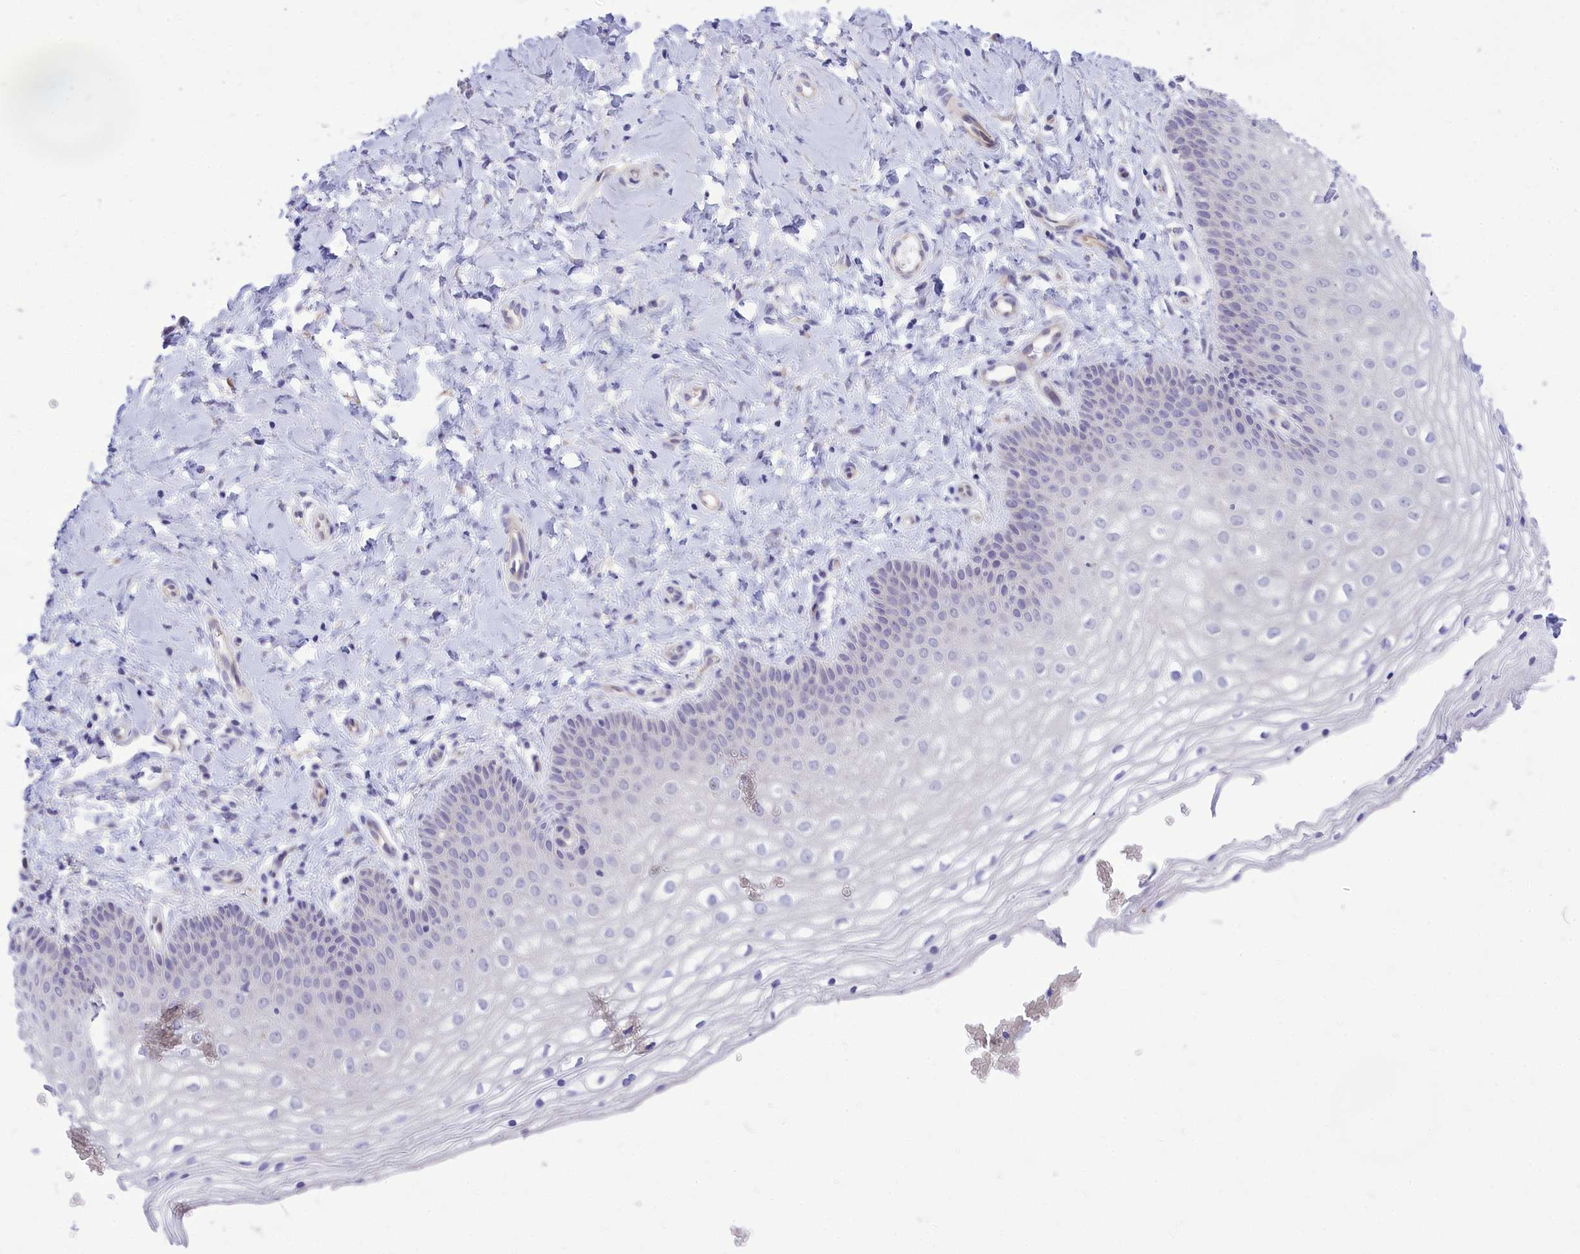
{"staining": {"intensity": "negative", "quantity": "none", "location": "none"}, "tissue": "vagina", "cell_type": "Squamous epithelial cells", "image_type": "normal", "snomed": [{"axis": "morphology", "description": "Normal tissue, NOS"}, {"axis": "topography", "description": "Vagina"}], "caption": "Squamous epithelial cells show no significant protein staining in benign vagina. The staining is performed using DAB (3,3'-diaminobenzidine) brown chromogen with nuclei counter-stained in using hematoxylin.", "gene": "DCAF16", "patient": {"sex": "female", "age": 68}}